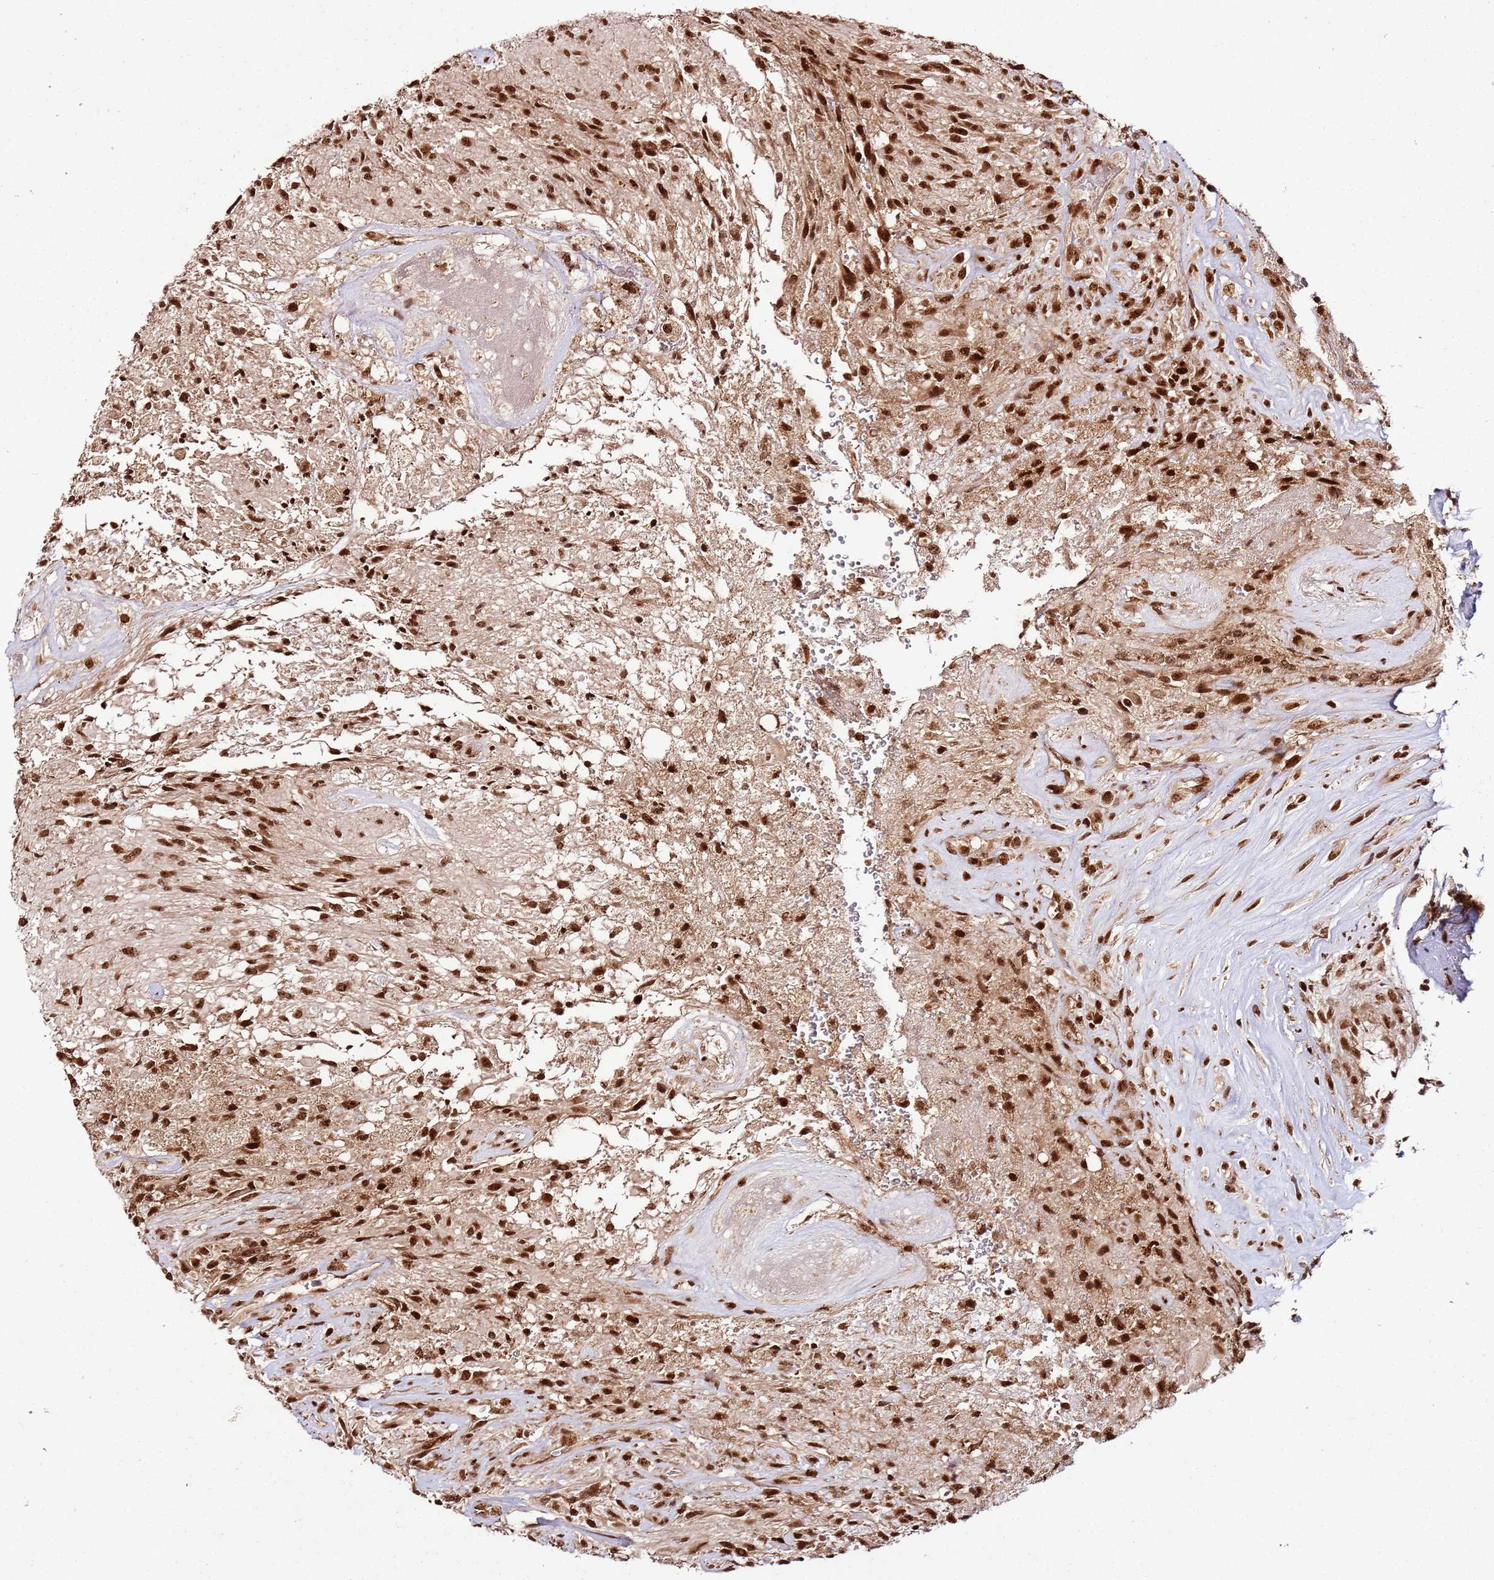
{"staining": {"intensity": "strong", "quantity": ">75%", "location": "nuclear"}, "tissue": "glioma", "cell_type": "Tumor cells", "image_type": "cancer", "snomed": [{"axis": "morphology", "description": "Glioma, malignant, High grade"}, {"axis": "topography", "description": "Brain"}], "caption": "IHC of human malignant glioma (high-grade) reveals high levels of strong nuclear expression in approximately >75% of tumor cells. (Stains: DAB (3,3'-diaminobenzidine) in brown, nuclei in blue, Microscopy: brightfield microscopy at high magnification).", "gene": "XRN2", "patient": {"sex": "male", "age": 56}}